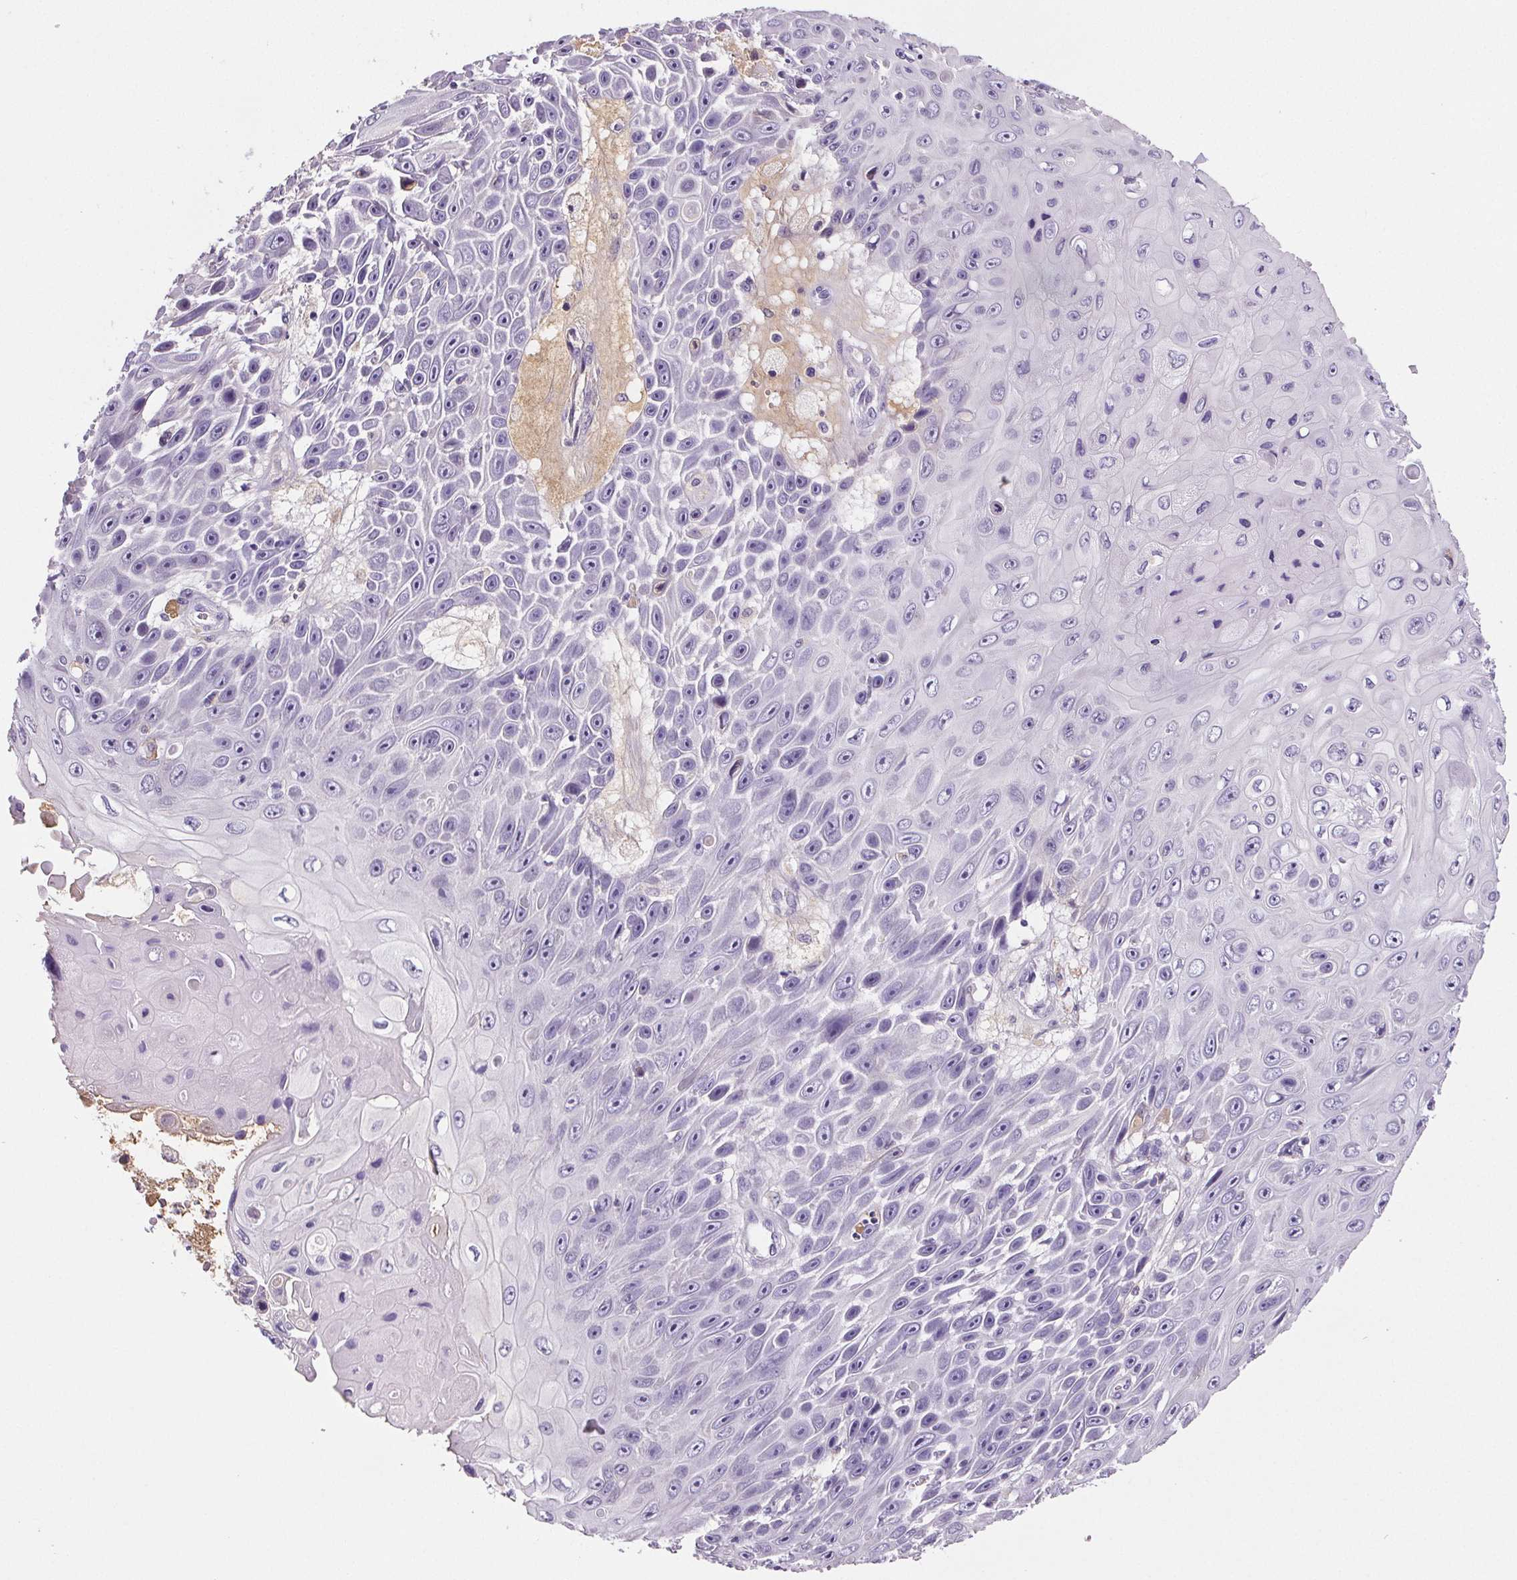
{"staining": {"intensity": "negative", "quantity": "none", "location": "none"}, "tissue": "skin cancer", "cell_type": "Tumor cells", "image_type": "cancer", "snomed": [{"axis": "morphology", "description": "Squamous cell carcinoma, NOS"}, {"axis": "topography", "description": "Skin"}], "caption": "Immunohistochemistry histopathology image of squamous cell carcinoma (skin) stained for a protein (brown), which shows no expression in tumor cells. (DAB (3,3'-diaminobenzidine) immunohistochemistry (IHC) visualized using brightfield microscopy, high magnification).", "gene": "CD5L", "patient": {"sex": "male", "age": 82}}